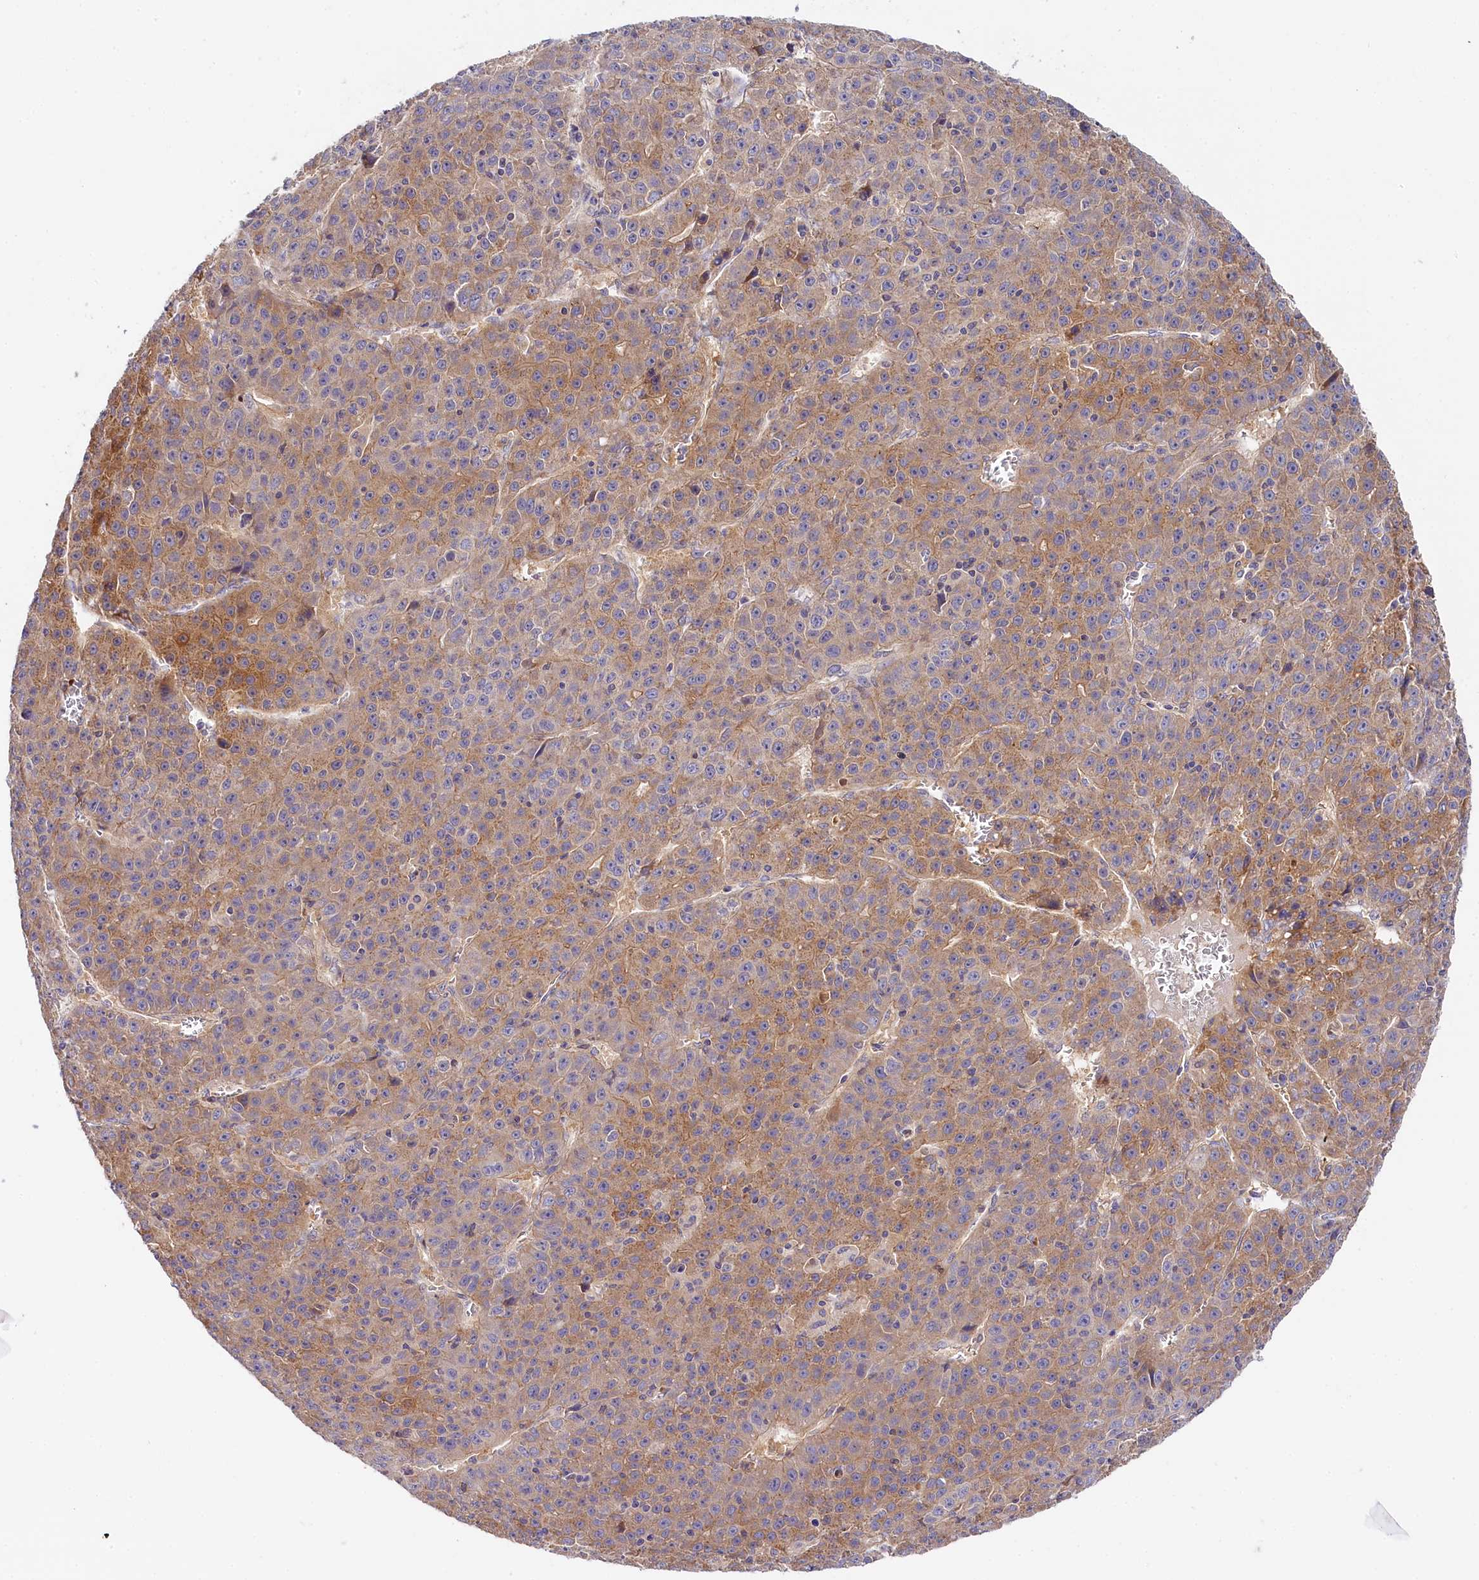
{"staining": {"intensity": "moderate", "quantity": ">75%", "location": "cytoplasmic/membranous"}, "tissue": "liver cancer", "cell_type": "Tumor cells", "image_type": "cancer", "snomed": [{"axis": "morphology", "description": "Carcinoma, Hepatocellular, NOS"}, {"axis": "topography", "description": "Liver"}], "caption": "Human liver cancer (hepatocellular carcinoma) stained for a protein (brown) demonstrates moderate cytoplasmic/membranous positive positivity in about >75% of tumor cells.", "gene": "KATNB1", "patient": {"sex": "female", "age": 53}}